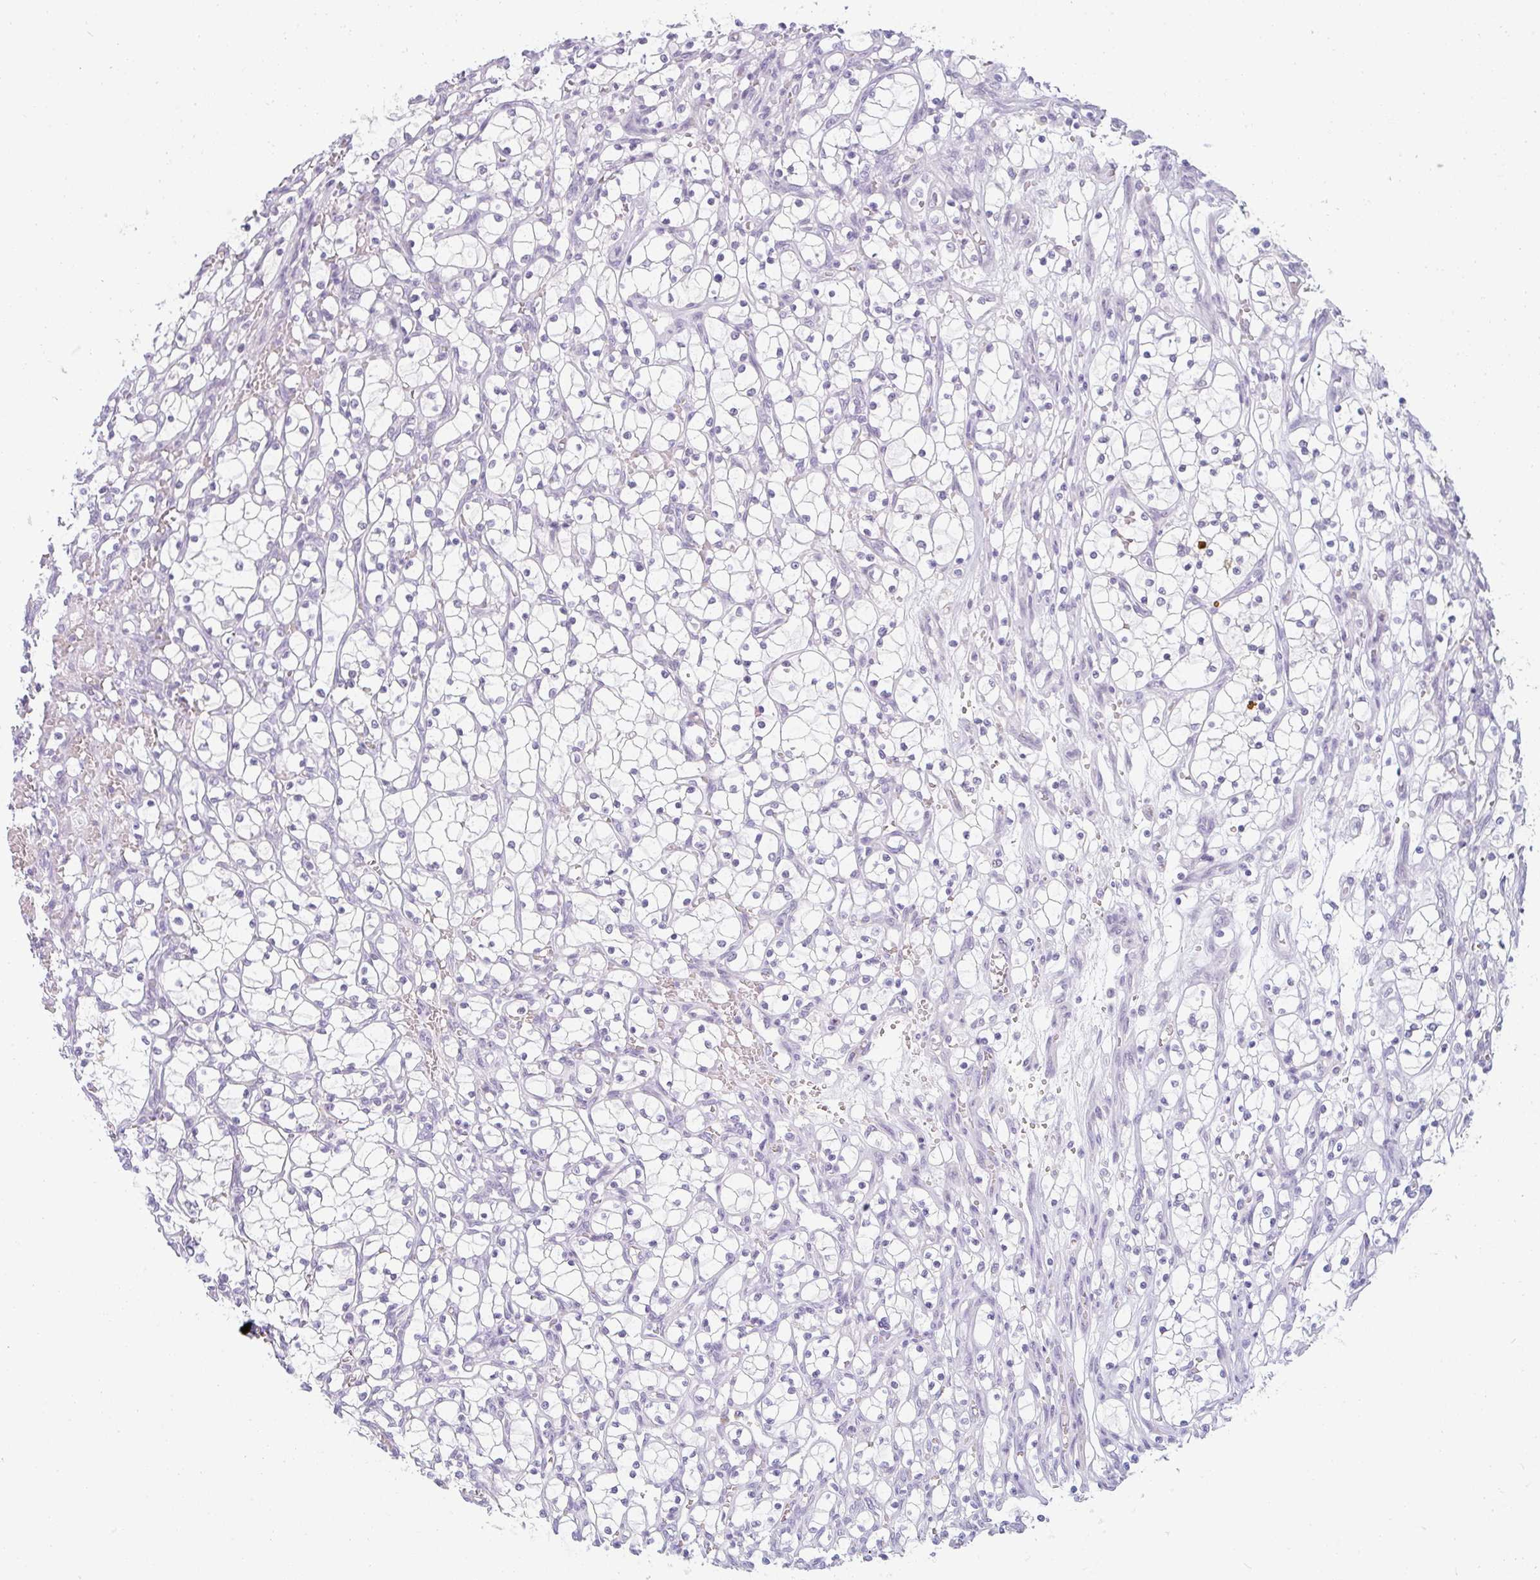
{"staining": {"intensity": "negative", "quantity": "none", "location": "none"}, "tissue": "renal cancer", "cell_type": "Tumor cells", "image_type": "cancer", "snomed": [{"axis": "morphology", "description": "Adenocarcinoma, NOS"}, {"axis": "topography", "description": "Kidney"}], "caption": "IHC of human renal cancer (adenocarcinoma) exhibits no positivity in tumor cells. (Stains: DAB IHC with hematoxylin counter stain, Microscopy: brightfield microscopy at high magnification).", "gene": "PPFIA4", "patient": {"sex": "female", "age": 69}}